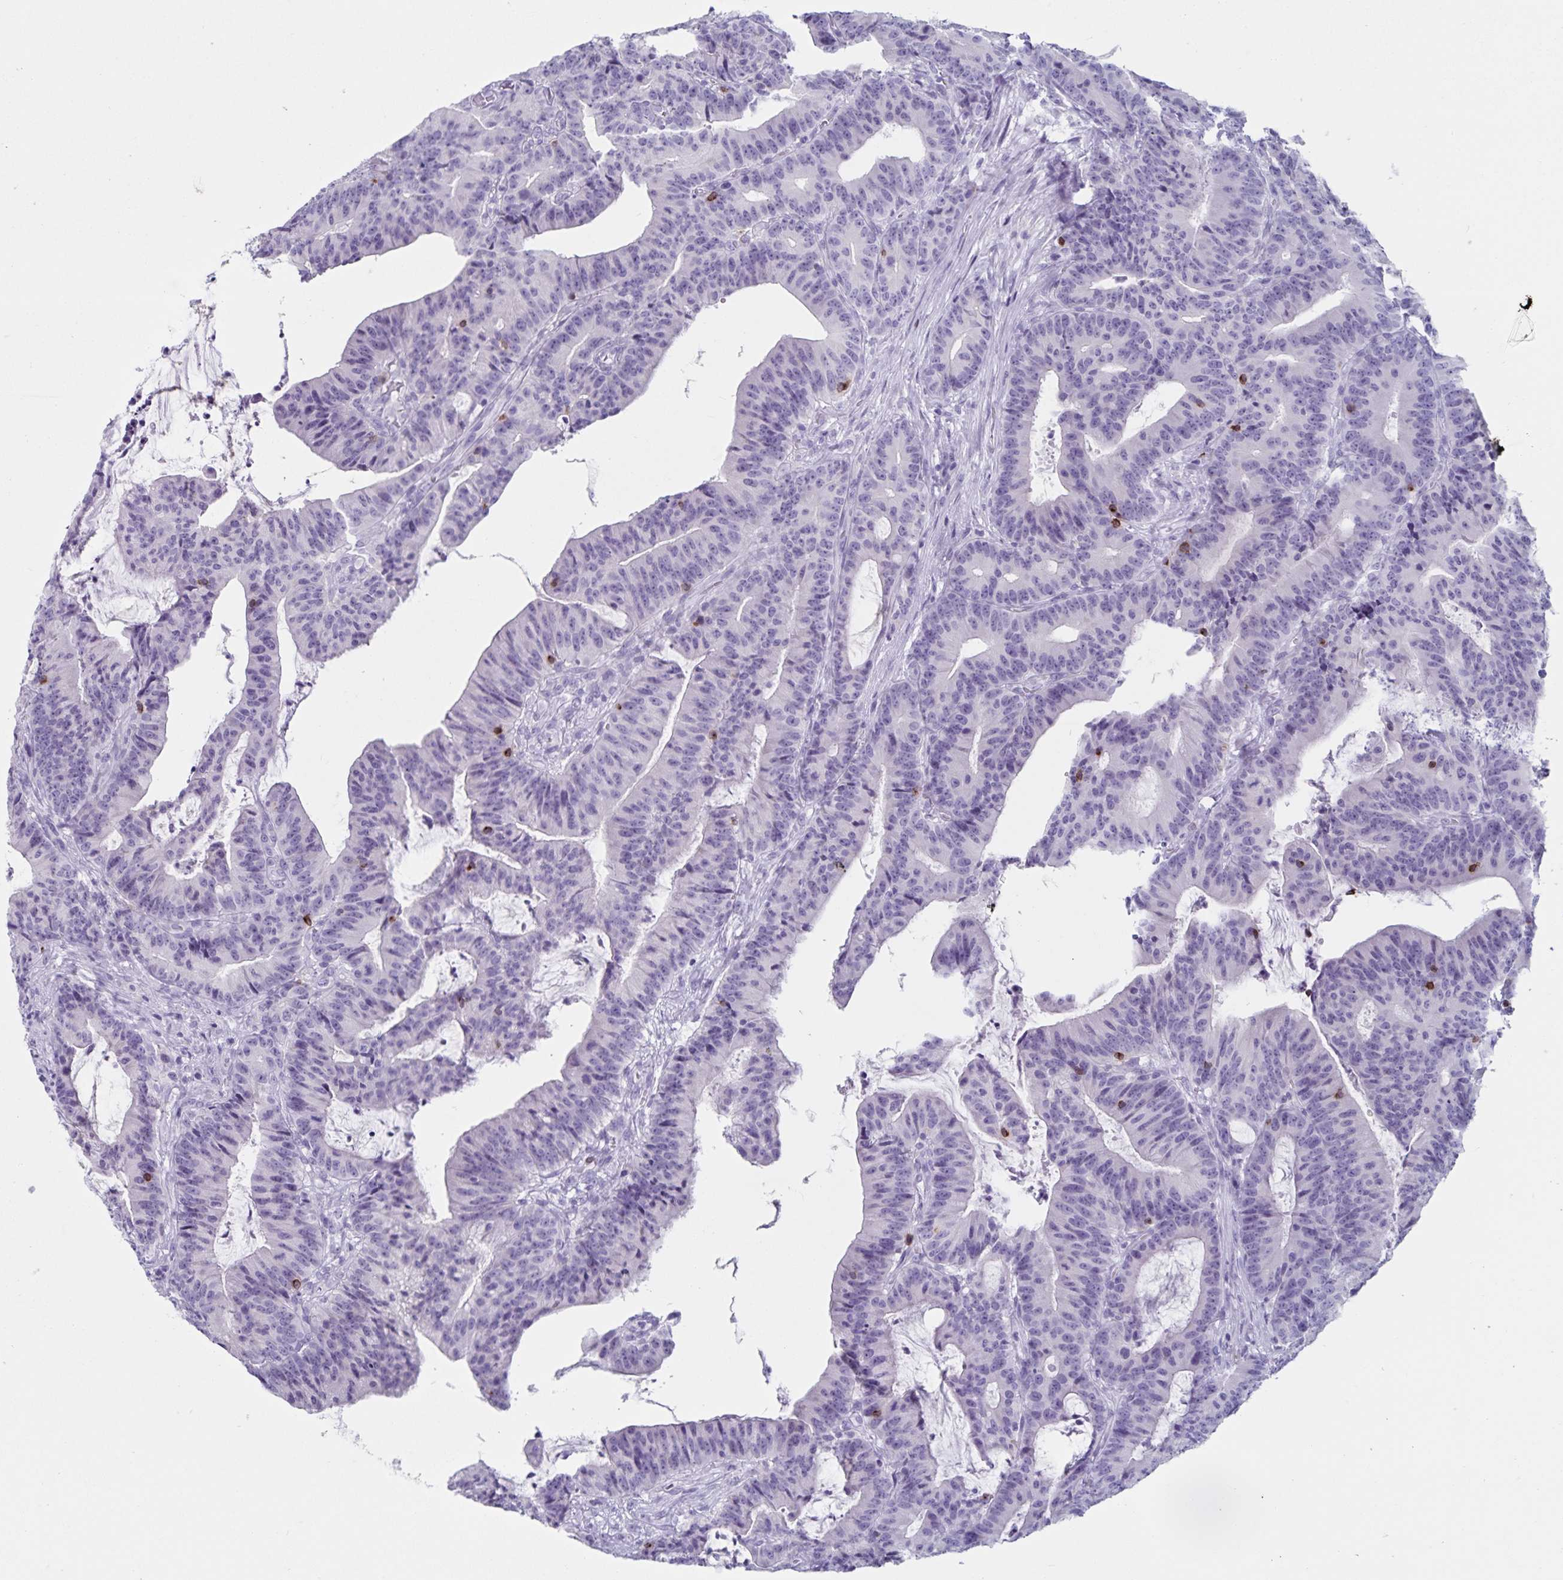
{"staining": {"intensity": "negative", "quantity": "none", "location": "none"}, "tissue": "colorectal cancer", "cell_type": "Tumor cells", "image_type": "cancer", "snomed": [{"axis": "morphology", "description": "Adenocarcinoma, NOS"}, {"axis": "topography", "description": "Colon"}], "caption": "High magnification brightfield microscopy of colorectal adenocarcinoma stained with DAB (3,3'-diaminobenzidine) (brown) and counterstained with hematoxylin (blue): tumor cells show no significant staining.", "gene": "GNLY", "patient": {"sex": "female", "age": 78}}